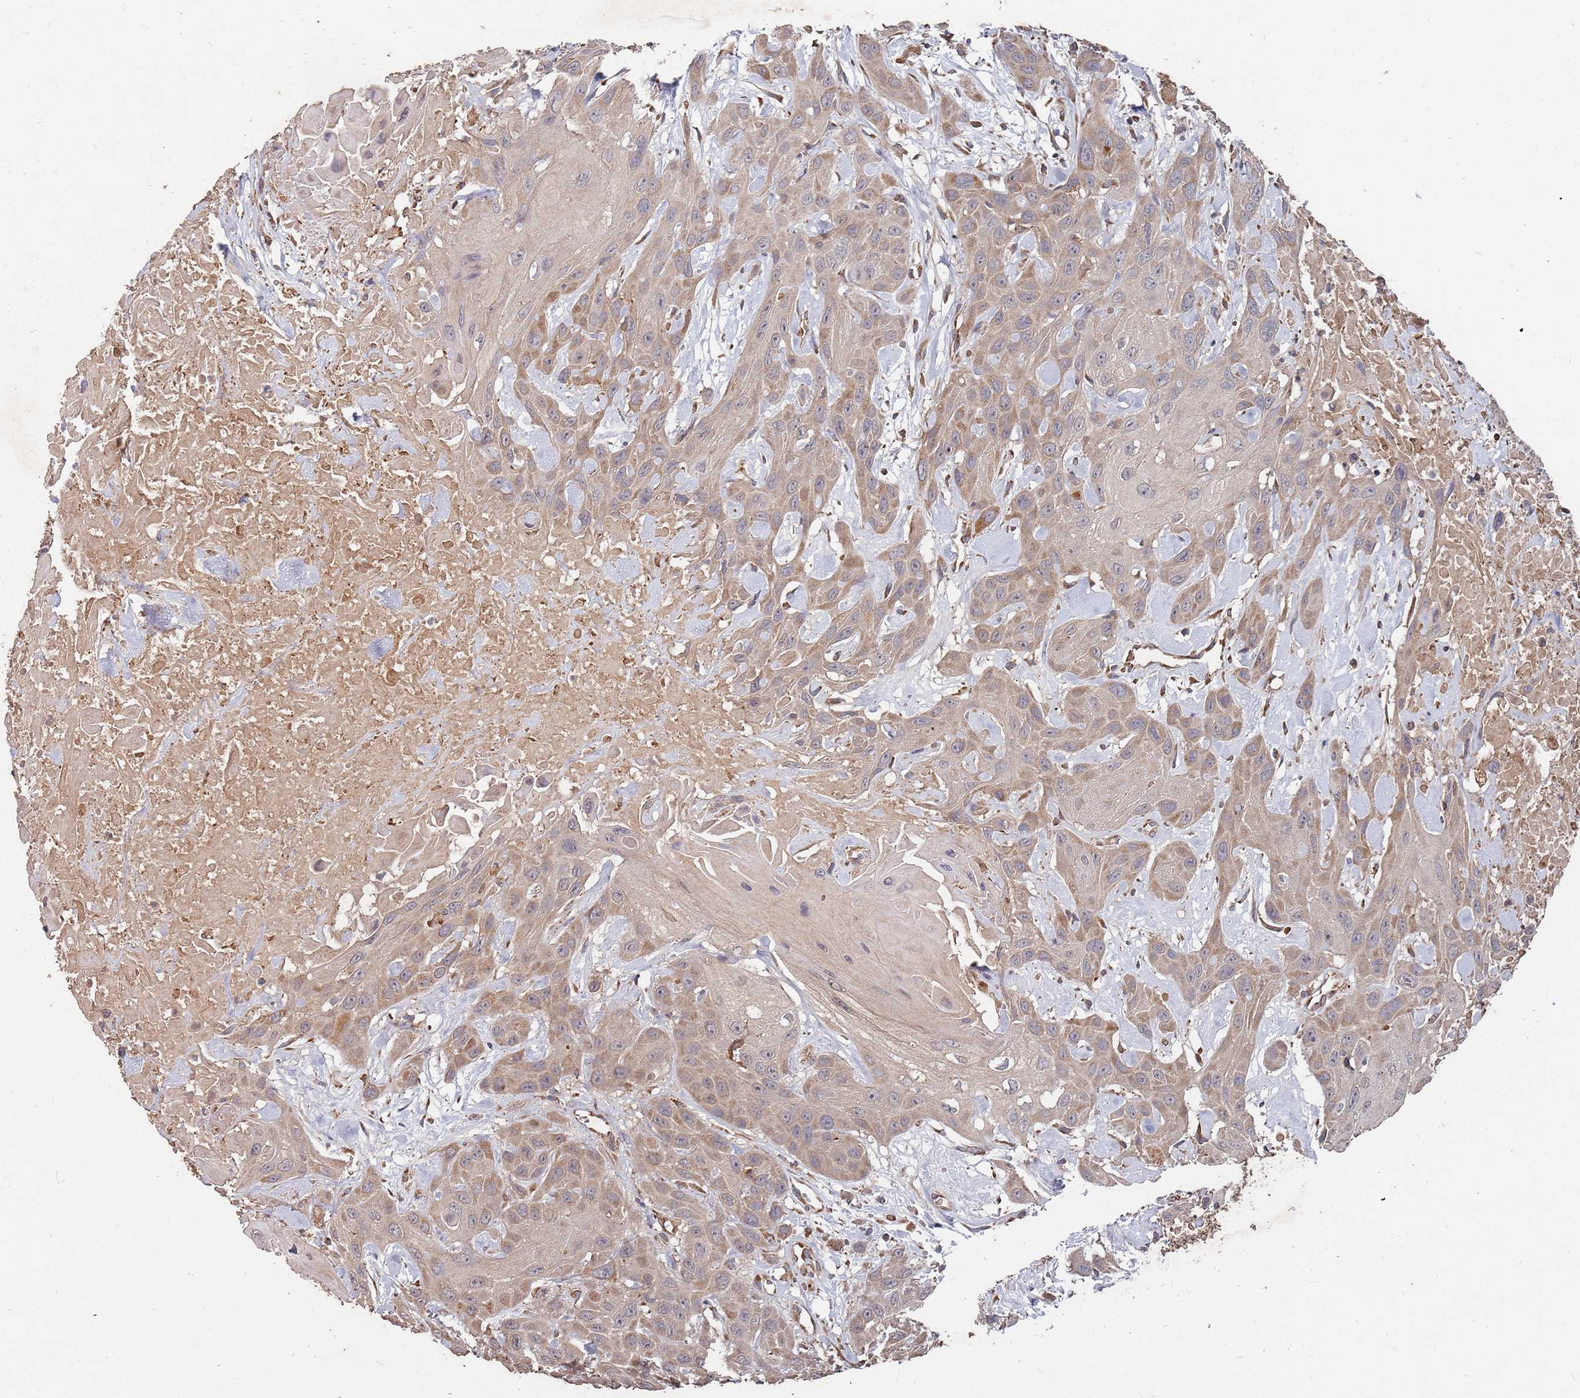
{"staining": {"intensity": "moderate", "quantity": "25%-75%", "location": "cytoplasmic/membranous"}, "tissue": "head and neck cancer", "cell_type": "Tumor cells", "image_type": "cancer", "snomed": [{"axis": "morphology", "description": "Squamous cell carcinoma, NOS"}, {"axis": "topography", "description": "Head-Neck"}], "caption": "About 25%-75% of tumor cells in human head and neck squamous cell carcinoma reveal moderate cytoplasmic/membranous protein staining as visualized by brown immunohistochemical staining.", "gene": "ATG5", "patient": {"sex": "male", "age": 81}}